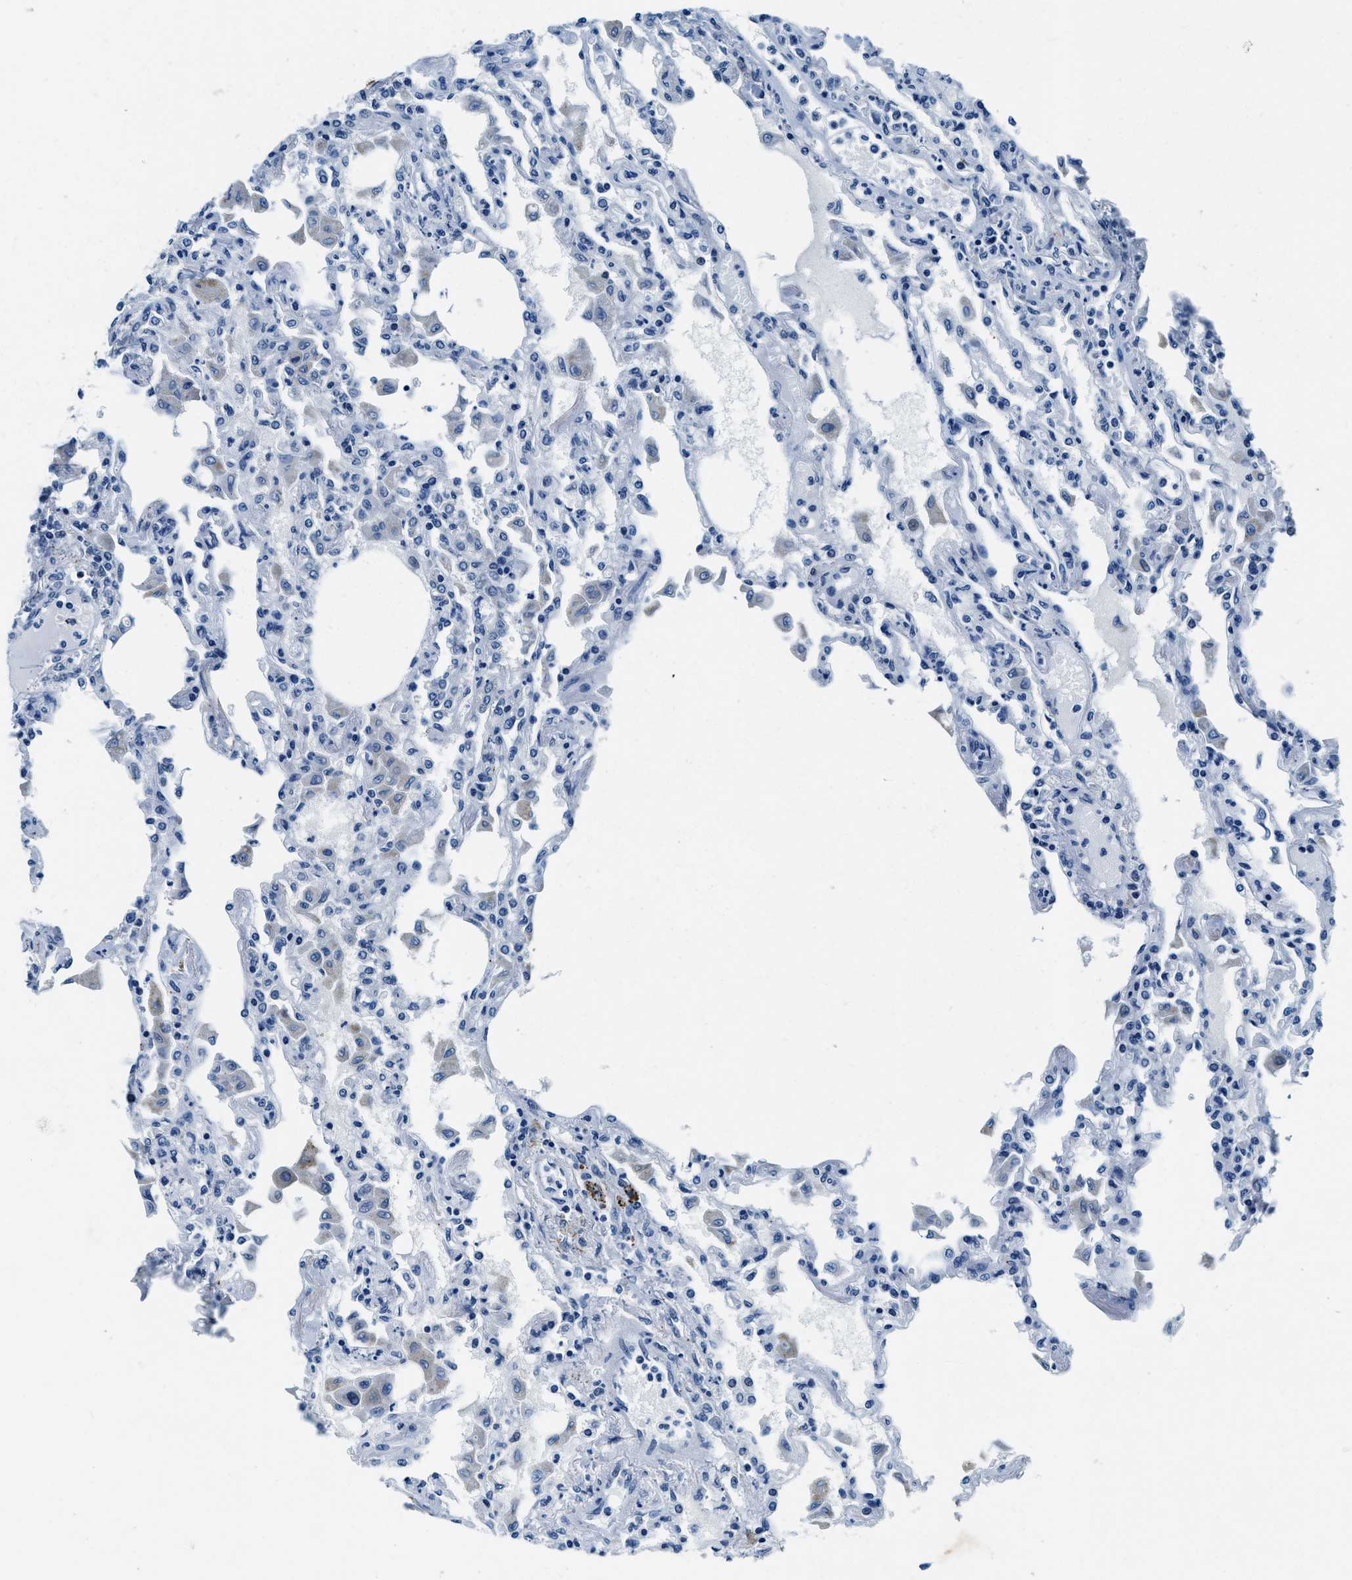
{"staining": {"intensity": "negative", "quantity": "none", "location": "none"}, "tissue": "lung", "cell_type": "Alveolar cells", "image_type": "normal", "snomed": [{"axis": "morphology", "description": "Normal tissue, NOS"}, {"axis": "topography", "description": "Bronchus"}, {"axis": "topography", "description": "Lung"}], "caption": "Immunohistochemistry image of normal lung: lung stained with DAB reveals no significant protein expression in alveolar cells. Brightfield microscopy of IHC stained with DAB (brown) and hematoxylin (blue), captured at high magnification.", "gene": "UBAC2", "patient": {"sex": "female", "age": 49}}